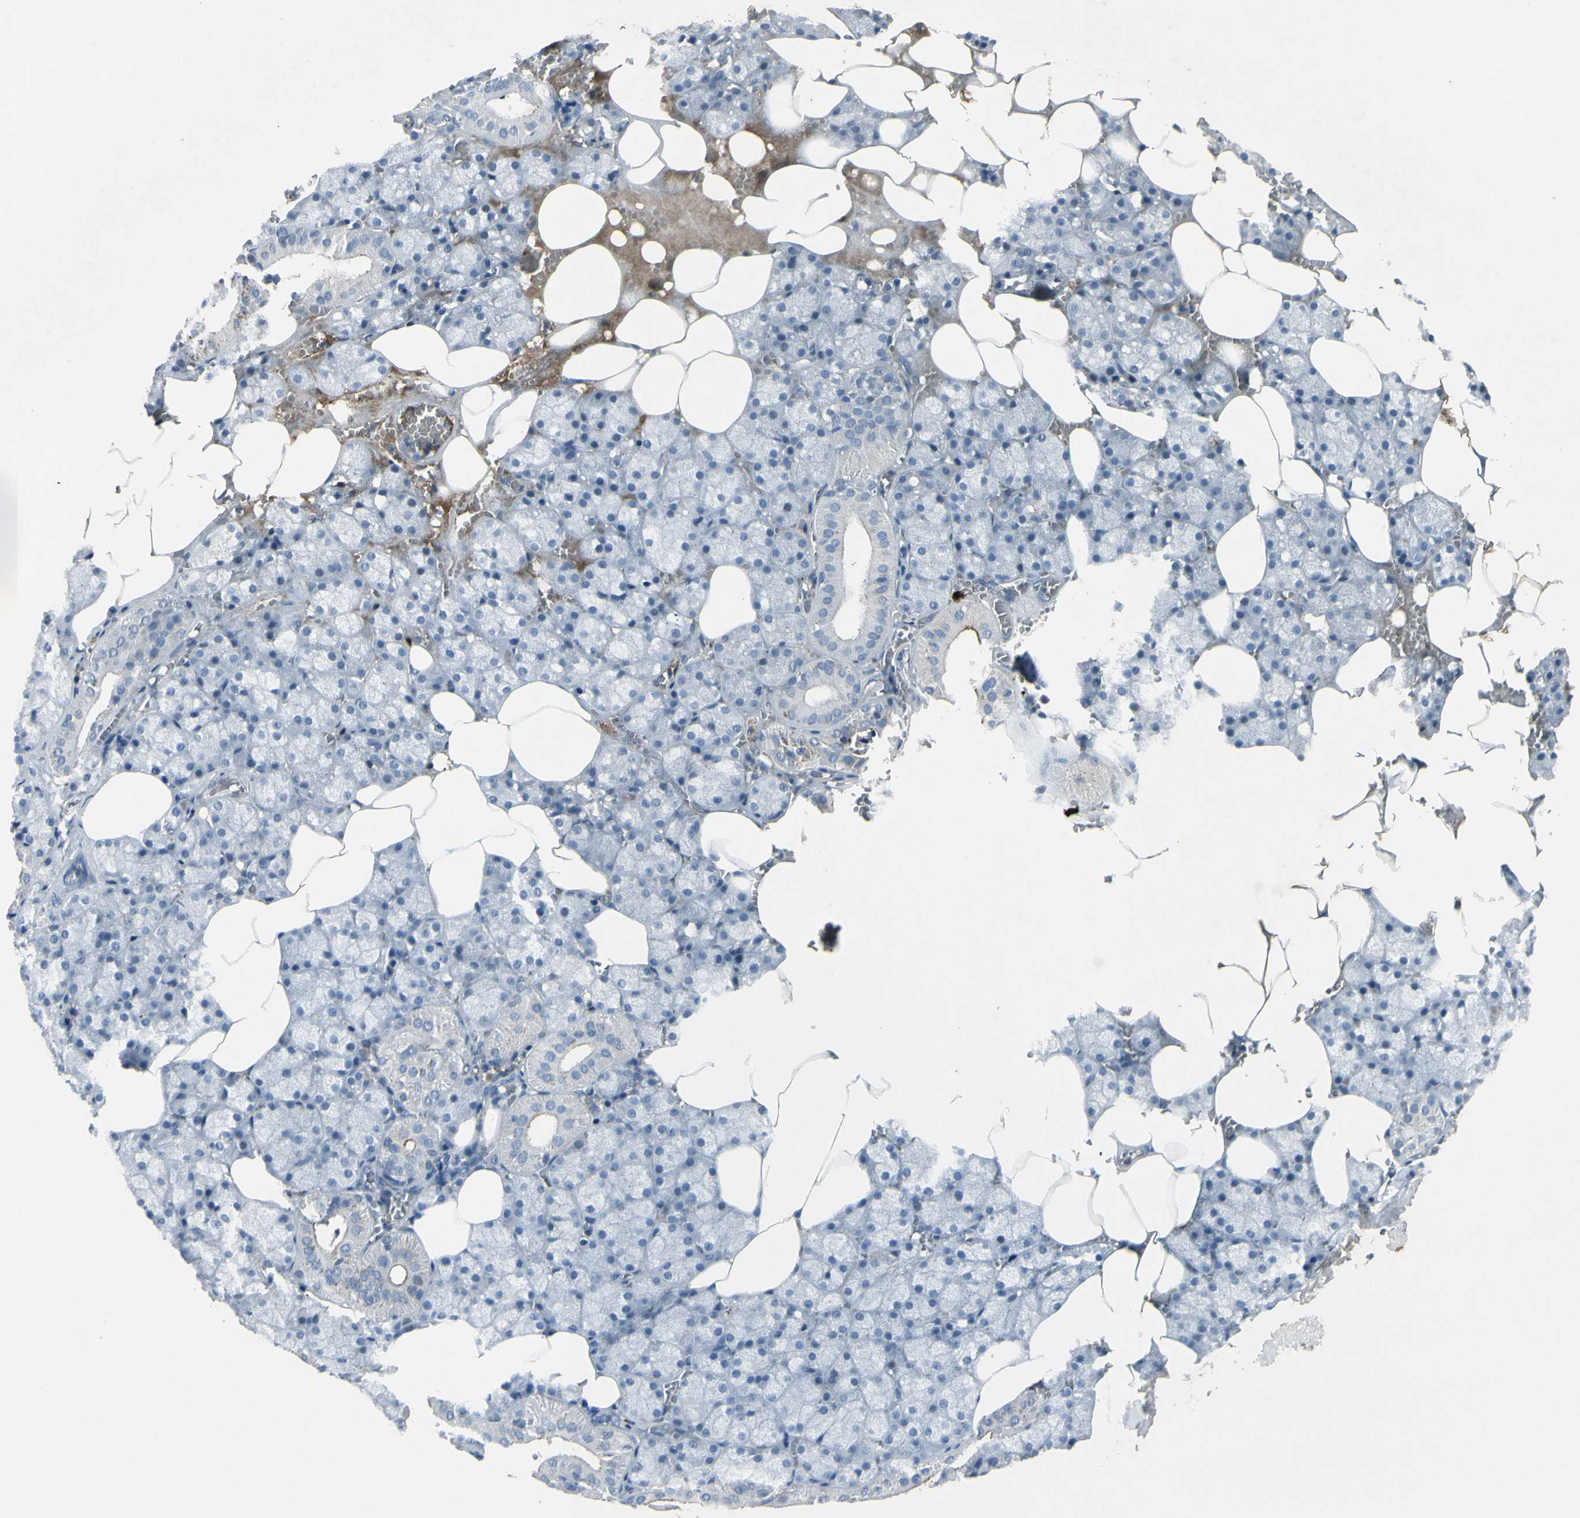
{"staining": {"intensity": "negative", "quantity": "none", "location": "none"}, "tissue": "salivary gland", "cell_type": "Glandular cells", "image_type": "normal", "snomed": [{"axis": "morphology", "description": "Normal tissue, NOS"}, {"axis": "topography", "description": "Salivary gland"}], "caption": "This is a image of immunohistochemistry (IHC) staining of benign salivary gland, which shows no expression in glandular cells.", "gene": "IGHM", "patient": {"sex": "male", "age": 62}}